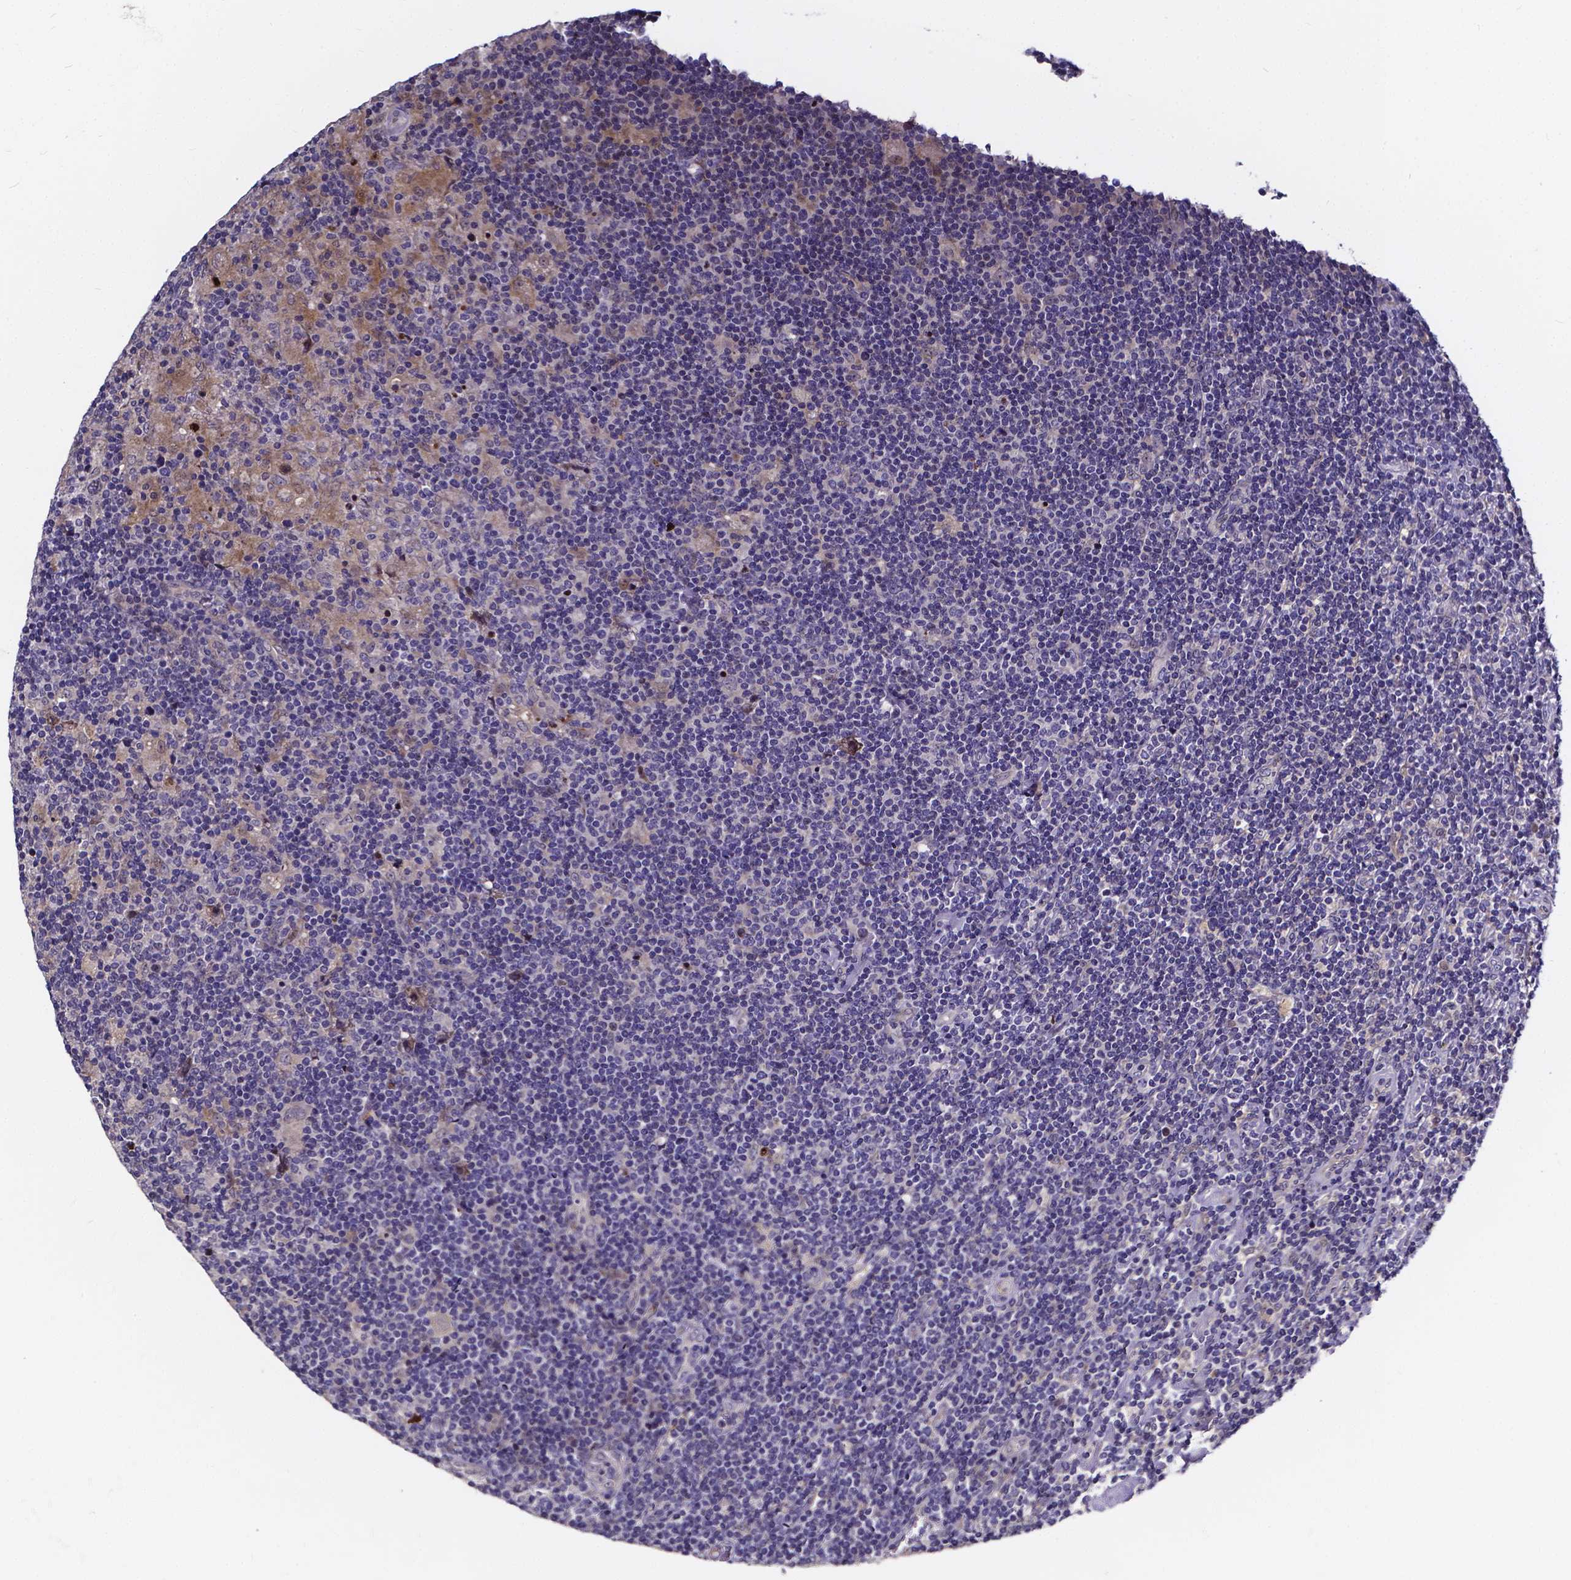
{"staining": {"intensity": "negative", "quantity": "none", "location": "none"}, "tissue": "lymphoma", "cell_type": "Tumor cells", "image_type": "cancer", "snomed": [{"axis": "morphology", "description": "Hodgkin's disease, NOS"}, {"axis": "topography", "description": "Lymph node"}], "caption": "A high-resolution photomicrograph shows immunohistochemistry staining of lymphoma, which displays no significant positivity in tumor cells. The staining is performed using DAB brown chromogen with nuclei counter-stained in using hematoxylin.", "gene": "SOWAHA", "patient": {"sex": "male", "age": 40}}